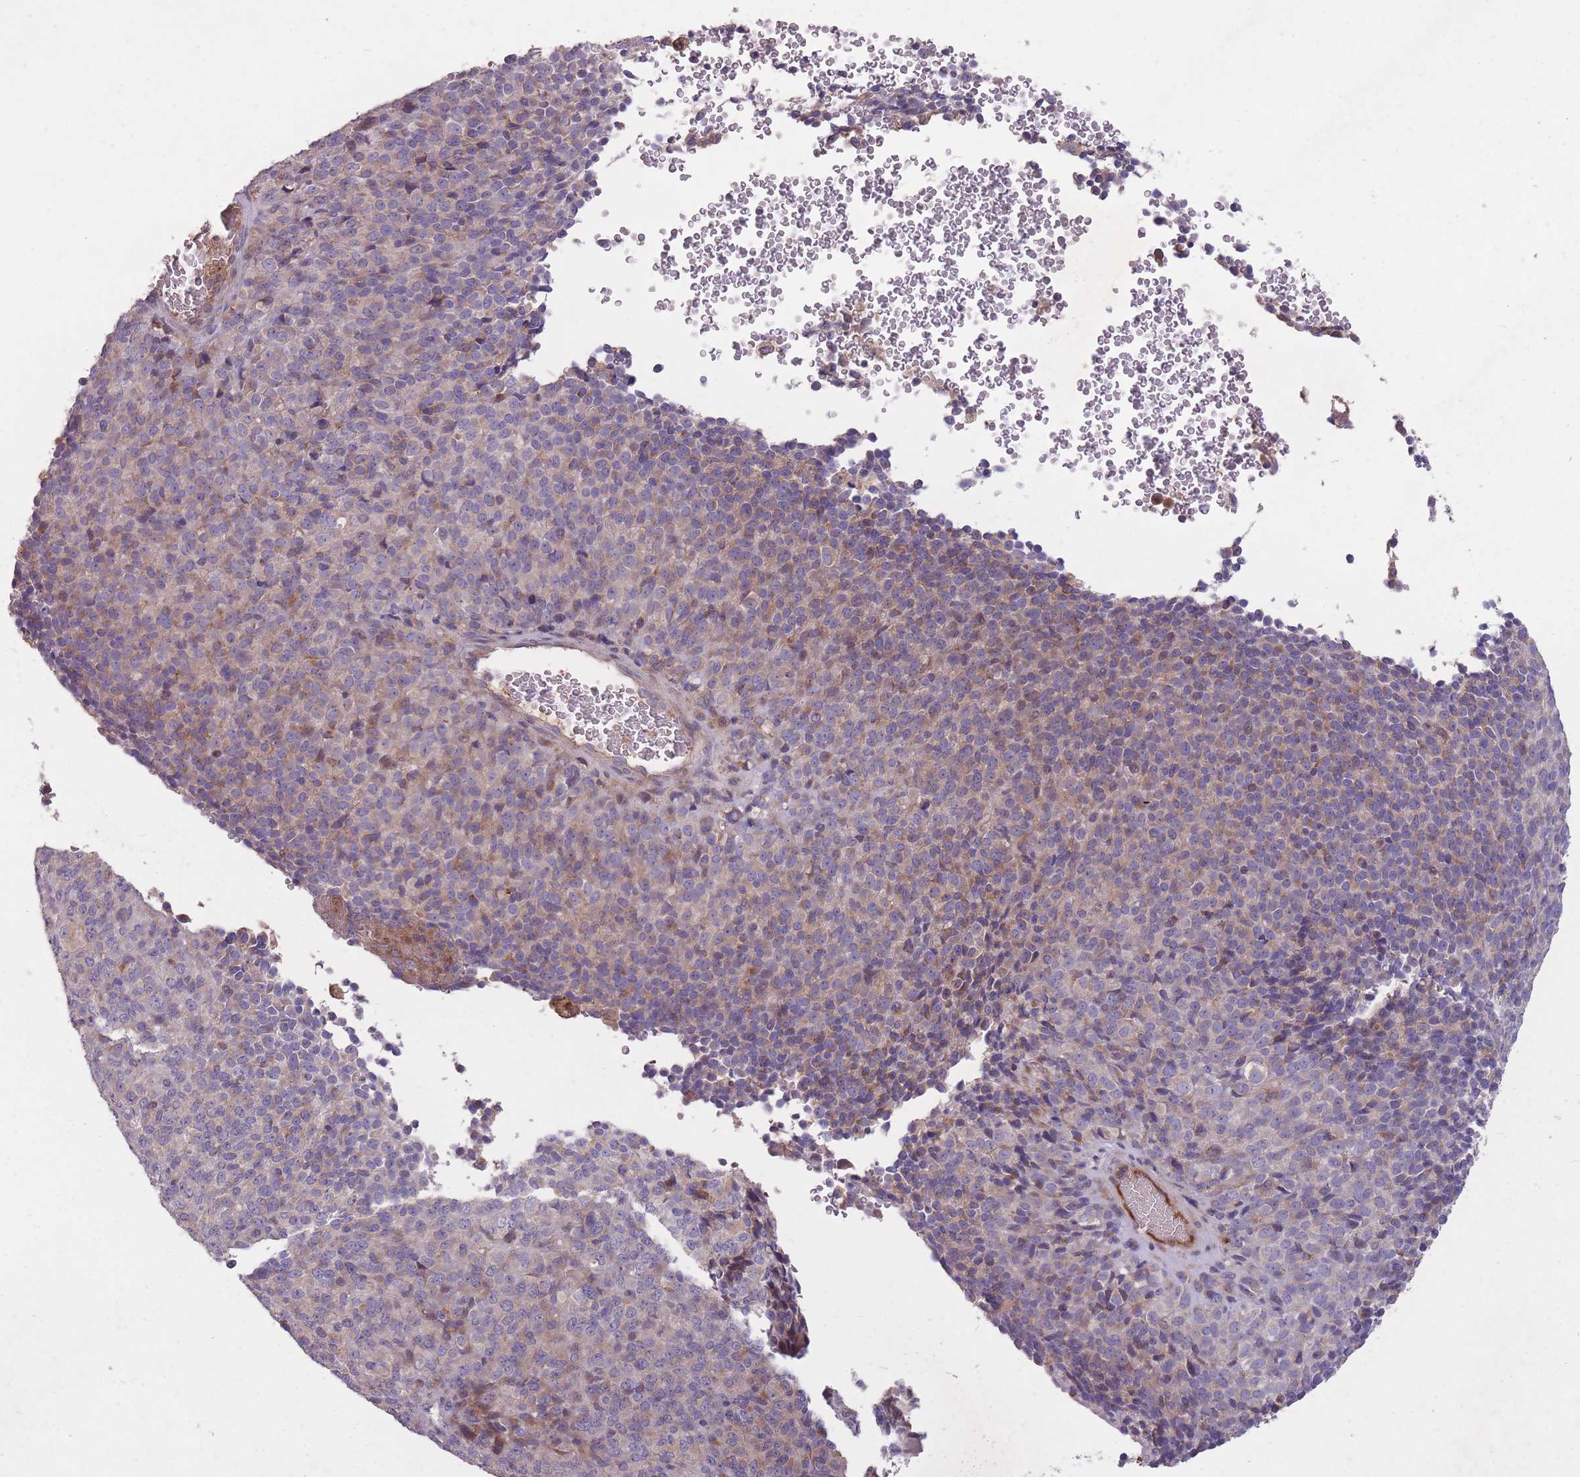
{"staining": {"intensity": "negative", "quantity": "none", "location": "none"}, "tissue": "melanoma", "cell_type": "Tumor cells", "image_type": "cancer", "snomed": [{"axis": "morphology", "description": "Malignant melanoma, Metastatic site"}, {"axis": "topography", "description": "Brain"}], "caption": "Immunohistochemistry photomicrograph of melanoma stained for a protein (brown), which demonstrates no staining in tumor cells.", "gene": "OR2V2", "patient": {"sex": "female", "age": 56}}